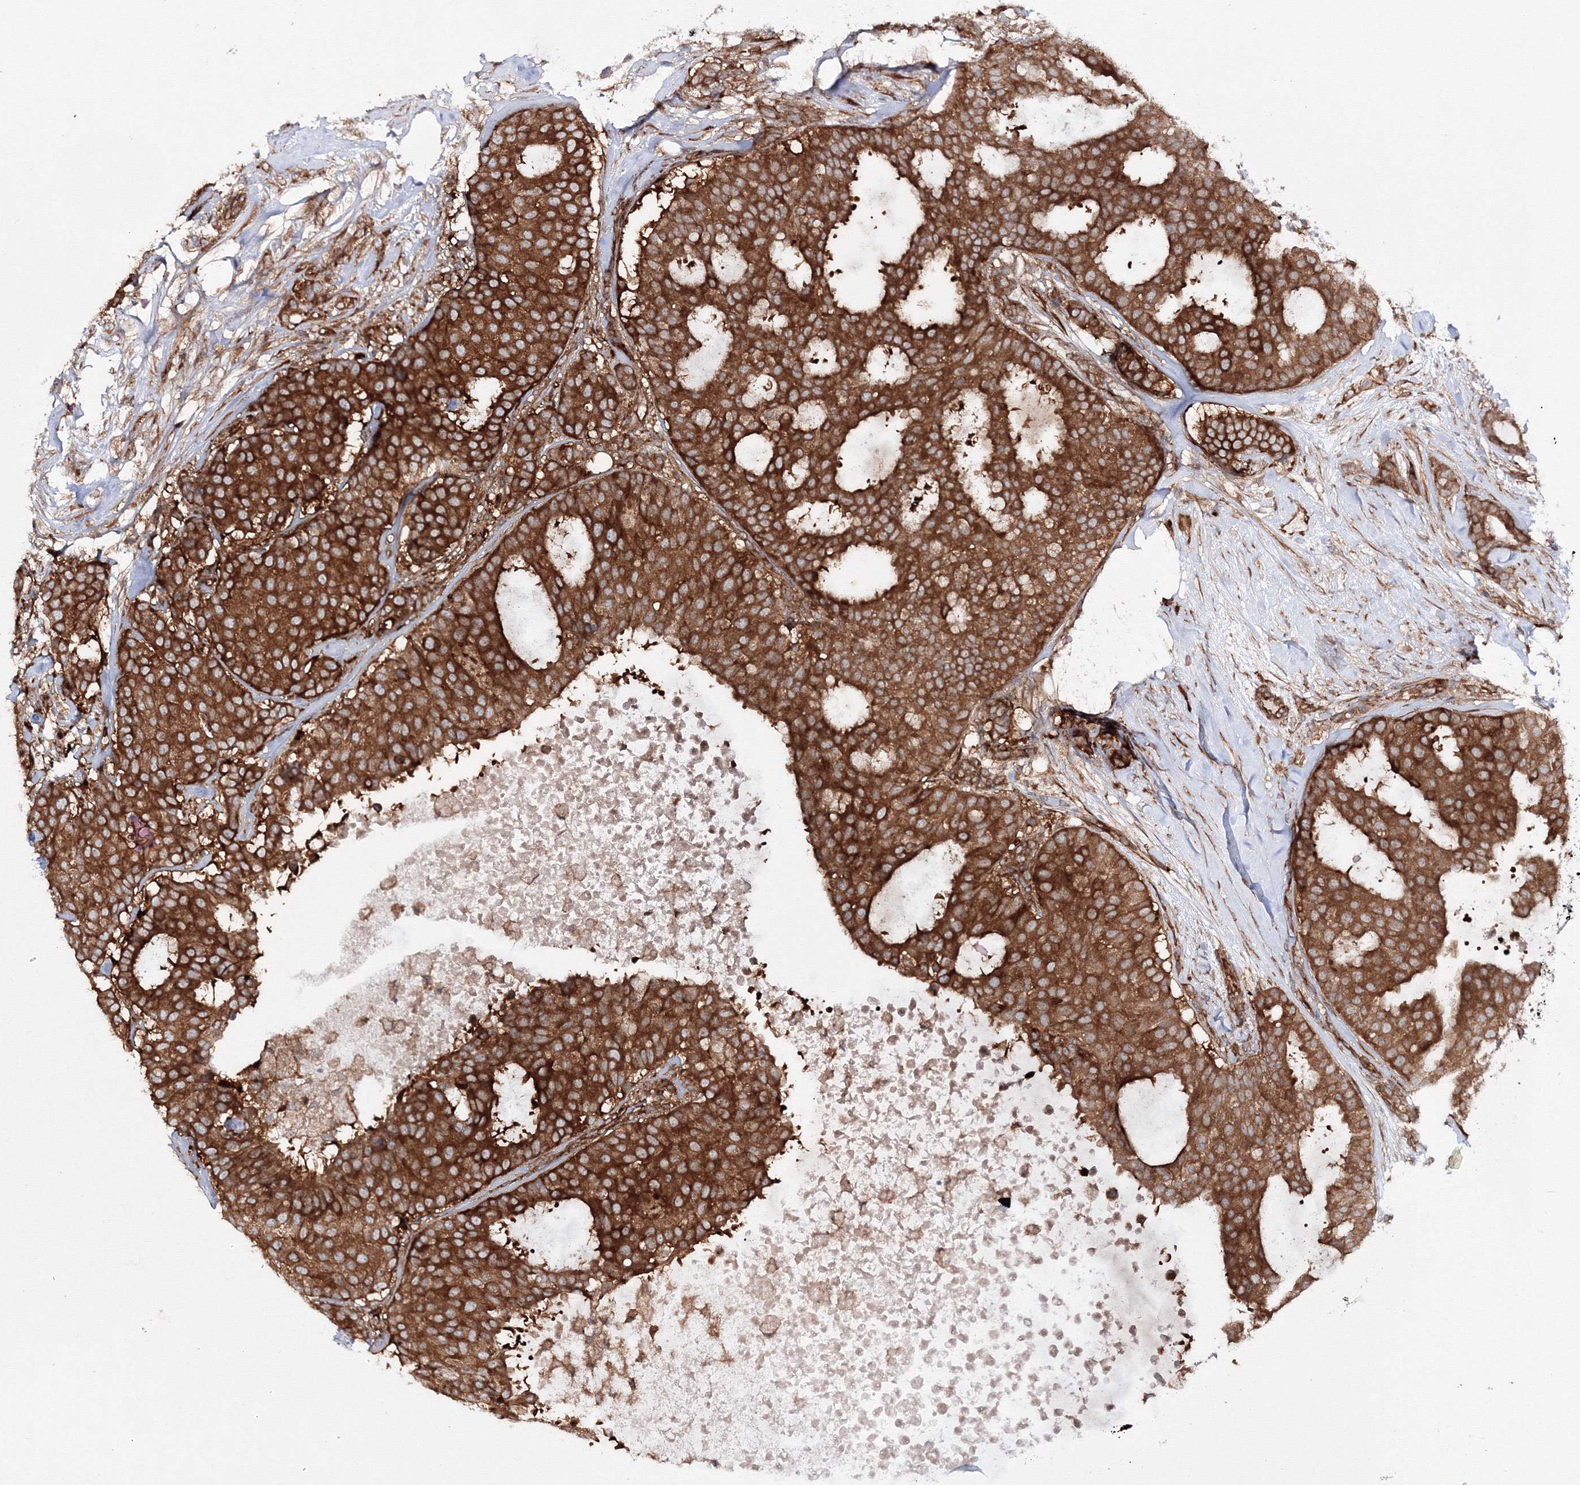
{"staining": {"intensity": "strong", "quantity": ">75%", "location": "cytoplasmic/membranous"}, "tissue": "breast cancer", "cell_type": "Tumor cells", "image_type": "cancer", "snomed": [{"axis": "morphology", "description": "Duct carcinoma"}, {"axis": "topography", "description": "Breast"}], "caption": "Strong cytoplasmic/membranous staining is present in approximately >75% of tumor cells in breast cancer.", "gene": "HARS1", "patient": {"sex": "female", "age": 75}}